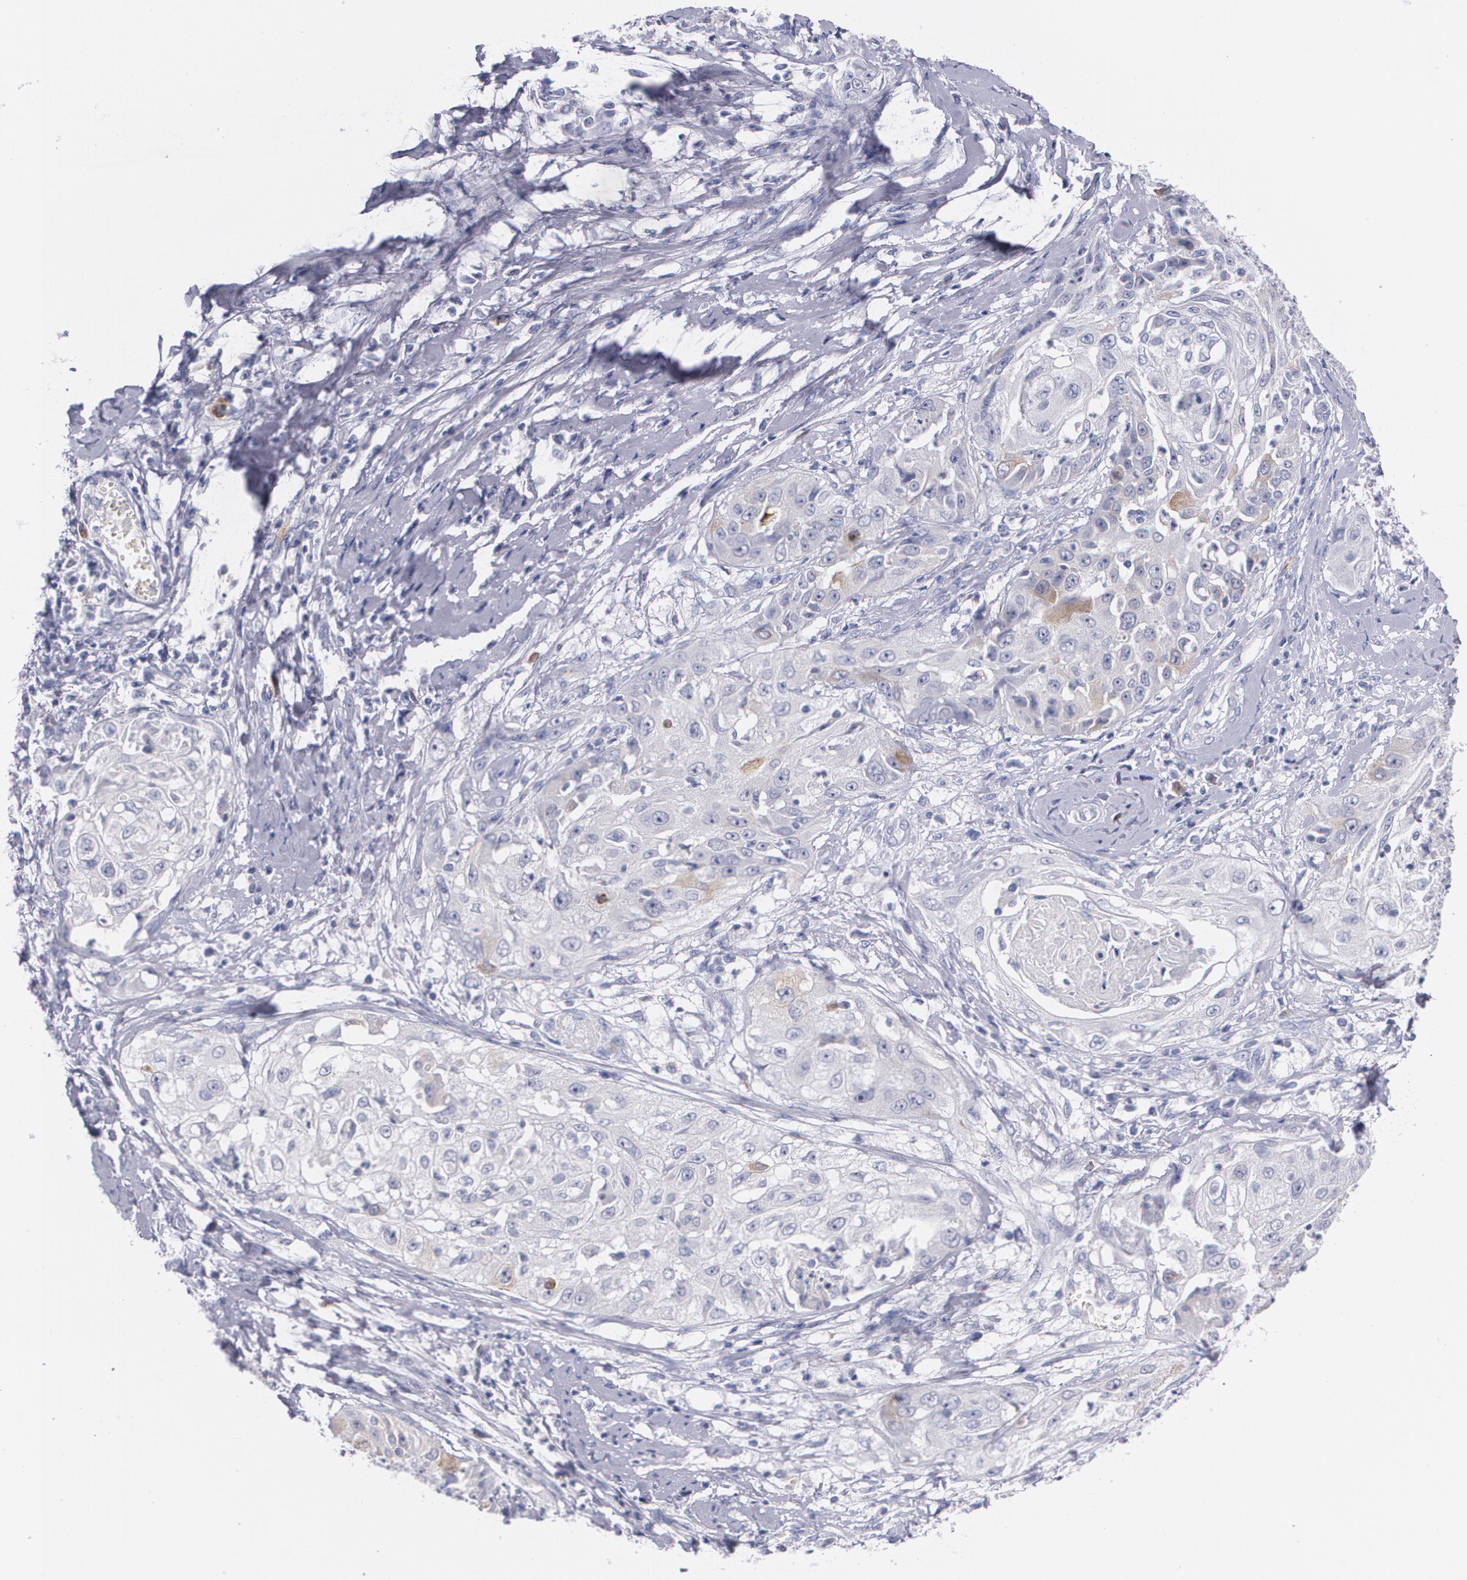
{"staining": {"intensity": "moderate", "quantity": "<25%", "location": "cytoplasmic/membranous"}, "tissue": "cervical cancer", "cell_type": "Tumor cells", "image_type": "cancer", "snomed": [{"axis": "morphology", "description": "Squamous cell carcinoma, NOS"}, {"axis": "topography", "description": "Cervix"}], "caption": "Brown immunohistochemical staining in cervical squamous cell carcinoma reveals moderate cytoplasmic/membranous positivity in approximately <25% of tumor cells.", "gene": "HMMR", "patient": {"sex": "female", "age": 64}}